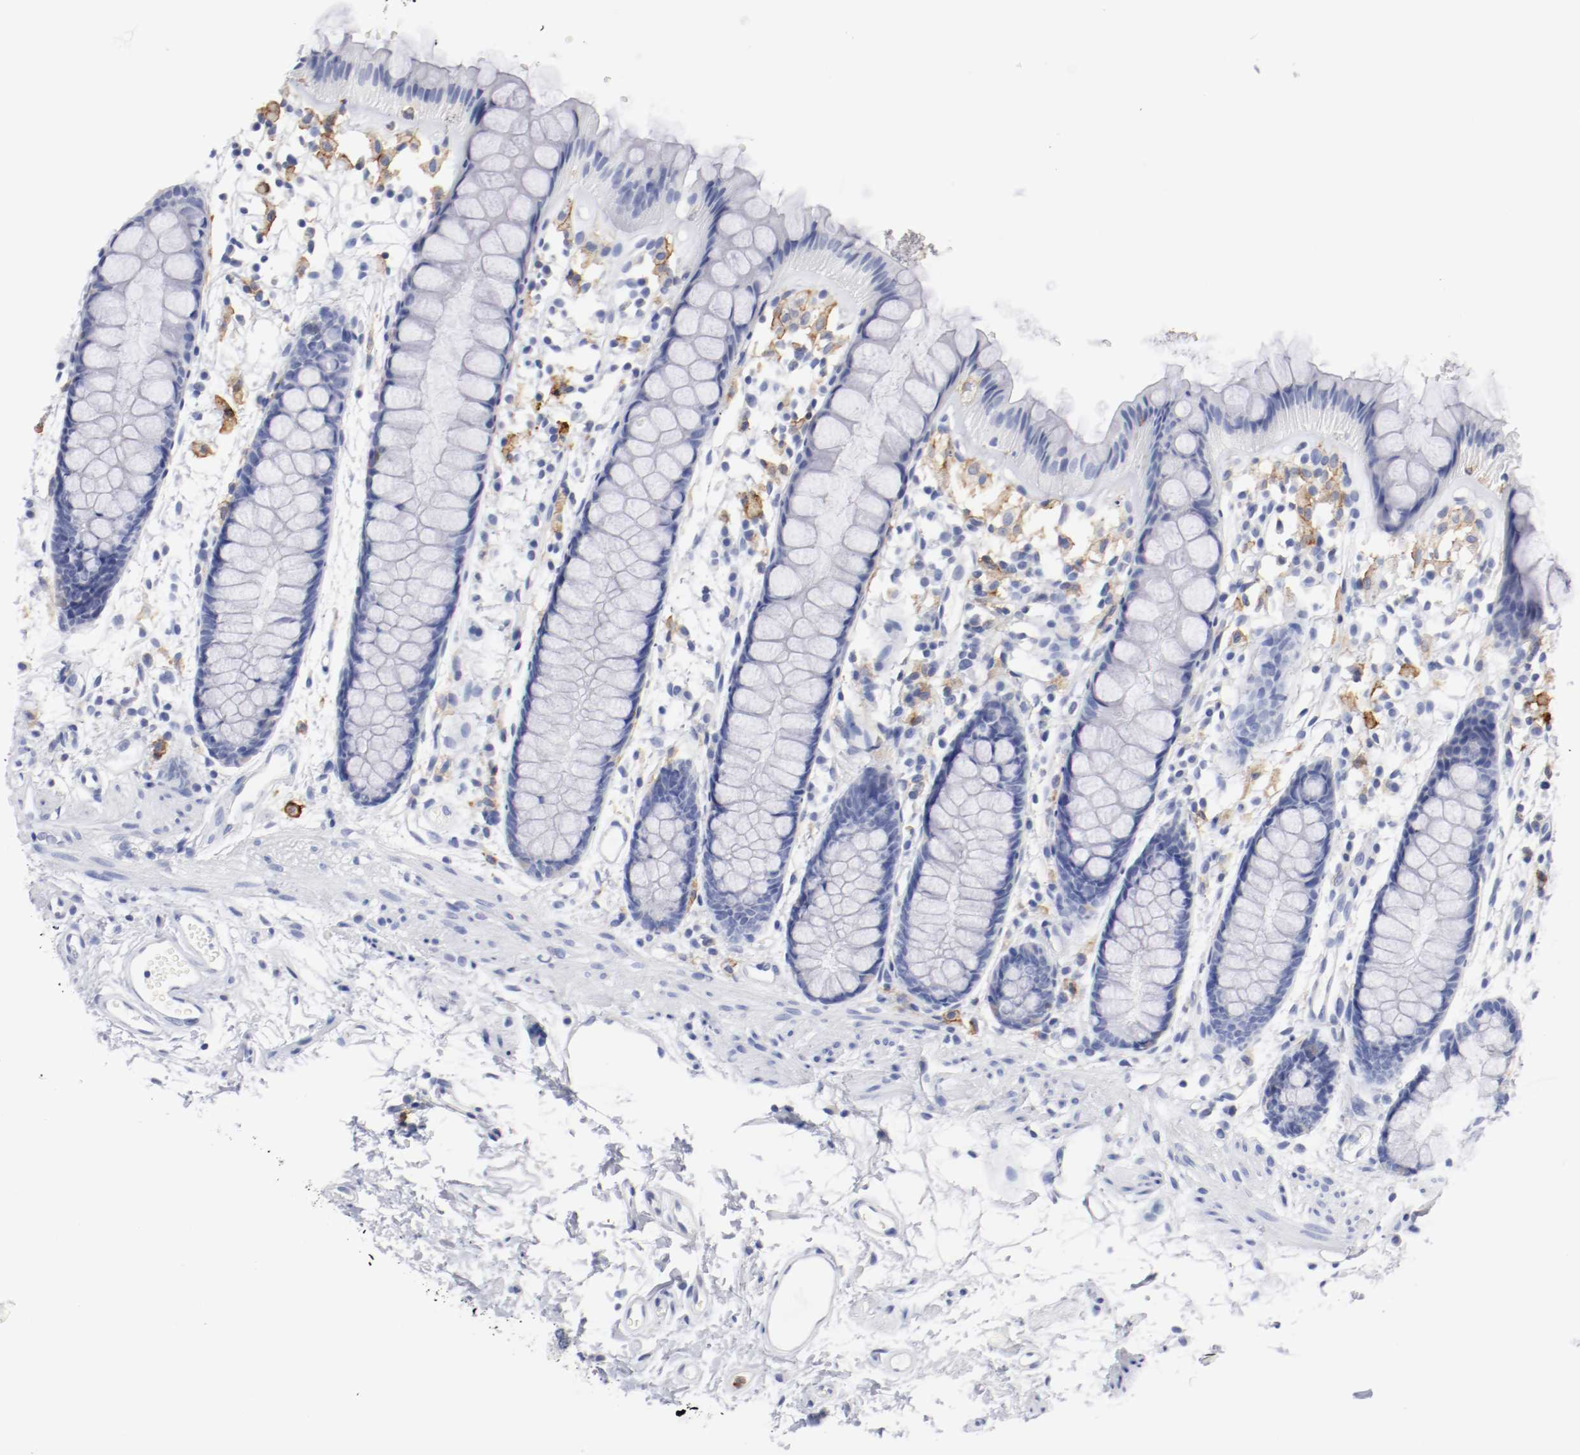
{"staining": {"intensity": "negative", "quantity": "none", "location": "none"}, "tissue": "rectum", "cell_type": "Glandular cells", "image_type": "normal", "snomed": [{"axis": "morphology", "description": "Normal tissue, NOS"}, {"axis": "topography", "description": "Rectum"}], "caption": "High magnification brightfield microscopy of unremarkable rectum stained with DAB (3,3'-diaminobenzidine) (brown) and counterstained with hematoxylin (blue): glandular cells show no significant expression.", "gene": "ITGAX", "patient": {"sex": "female", "age": 66}}